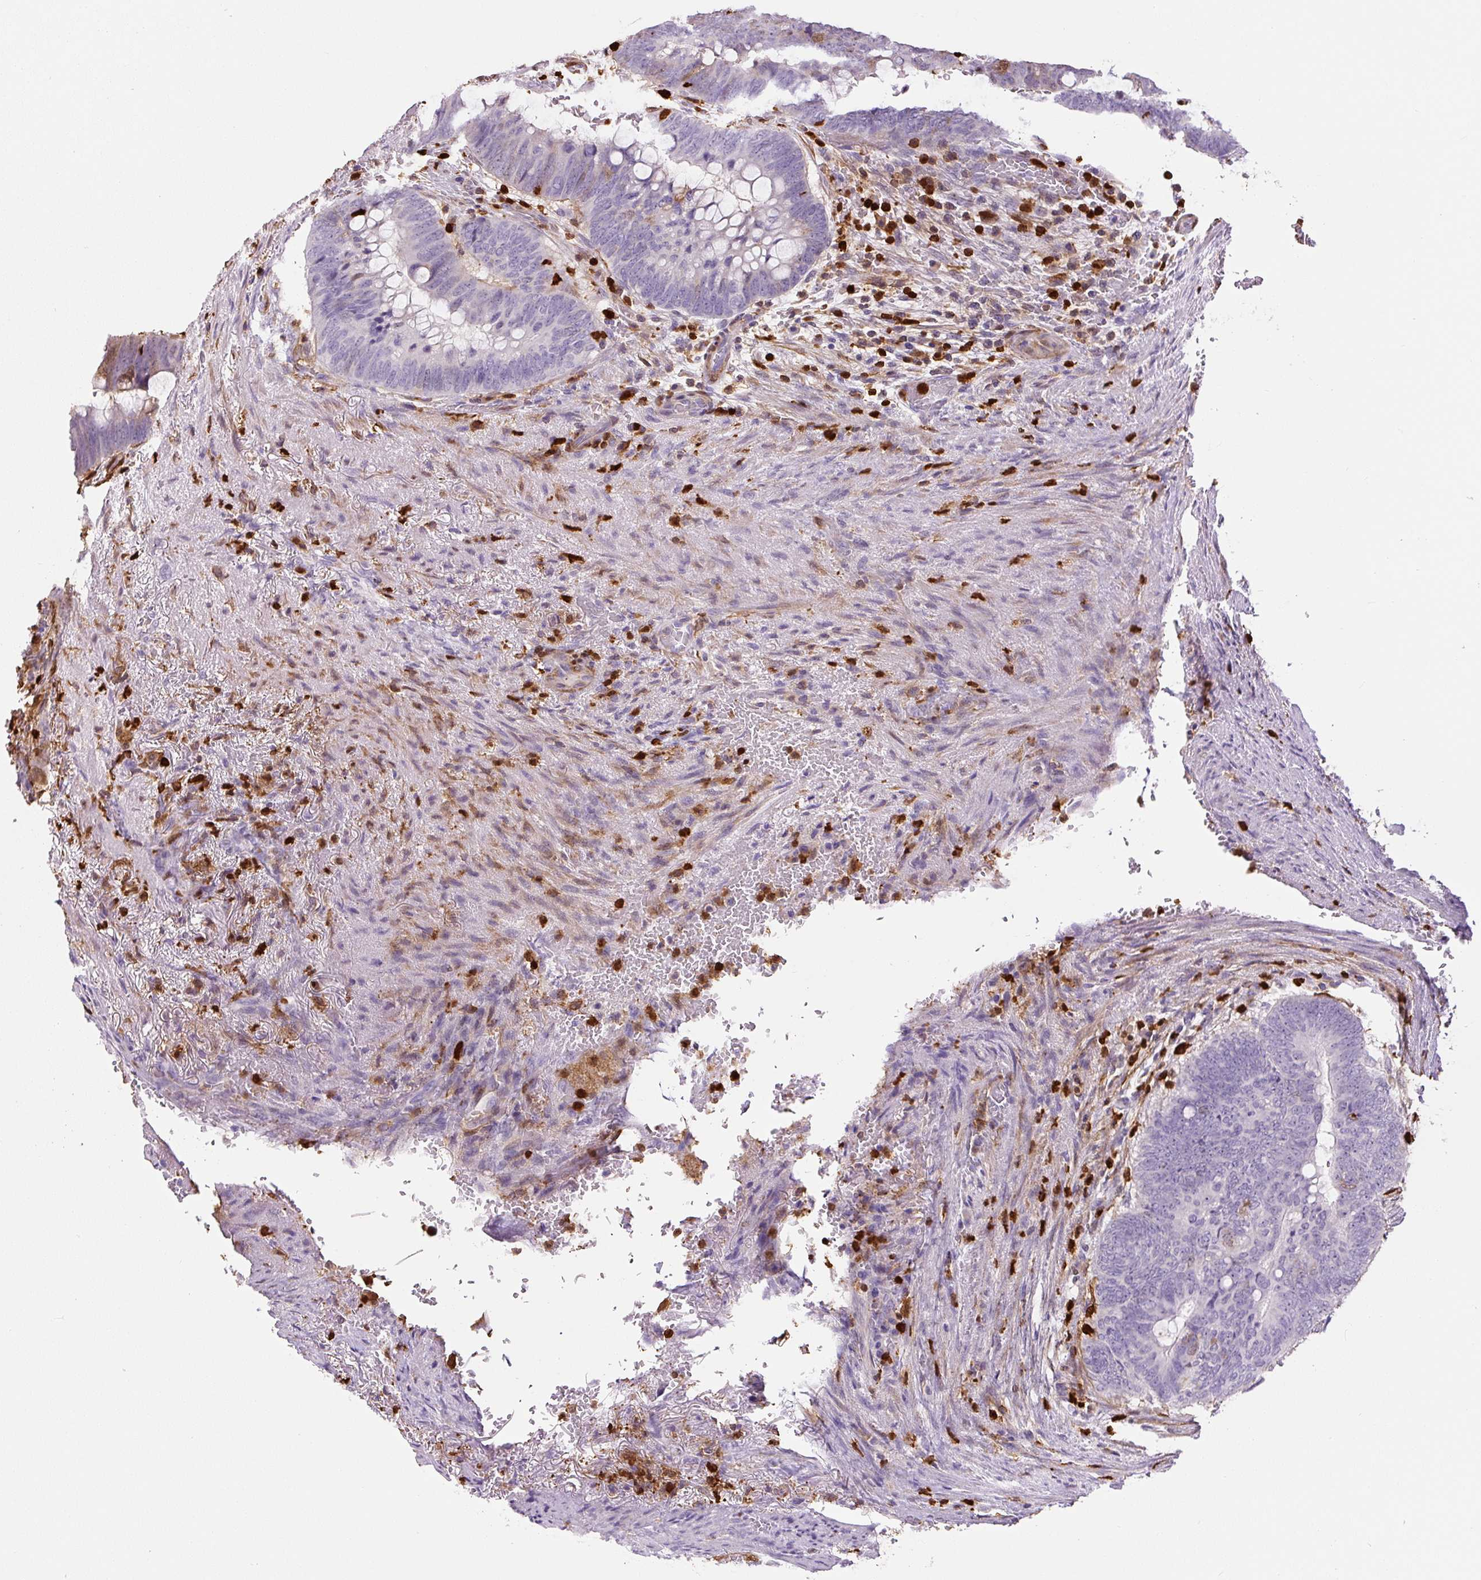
{"staining": {"intensity": "moderate", "quantity": "<25%", "location": "cytoplasmic/membranous,nuclear"}, "tissue": "colorectal cancer", "cell_type": "Tumor cells", "image_type": "cancer", "snomed": [{"axis": "morphology", "description": "Normal tissue, NOS"}, {"axis": "morphology", "description": "Adenocarcinoma, NOS"}, {"axis": "topography", "description": "Rectum"}, {"axis": "topography", "description": "Peripheral nerve tissue"}], "caption": "A low amount of moderate cytoplasmic/membranous and nuclear positivity is seen in about <25% of tumor cells in colorectal adenocarcinoma tissue. (DAB = brown stain, brightfield microscopy at high magnification).", "gene": "S100A4", "patient": {"sex": "male", "age": 92}}